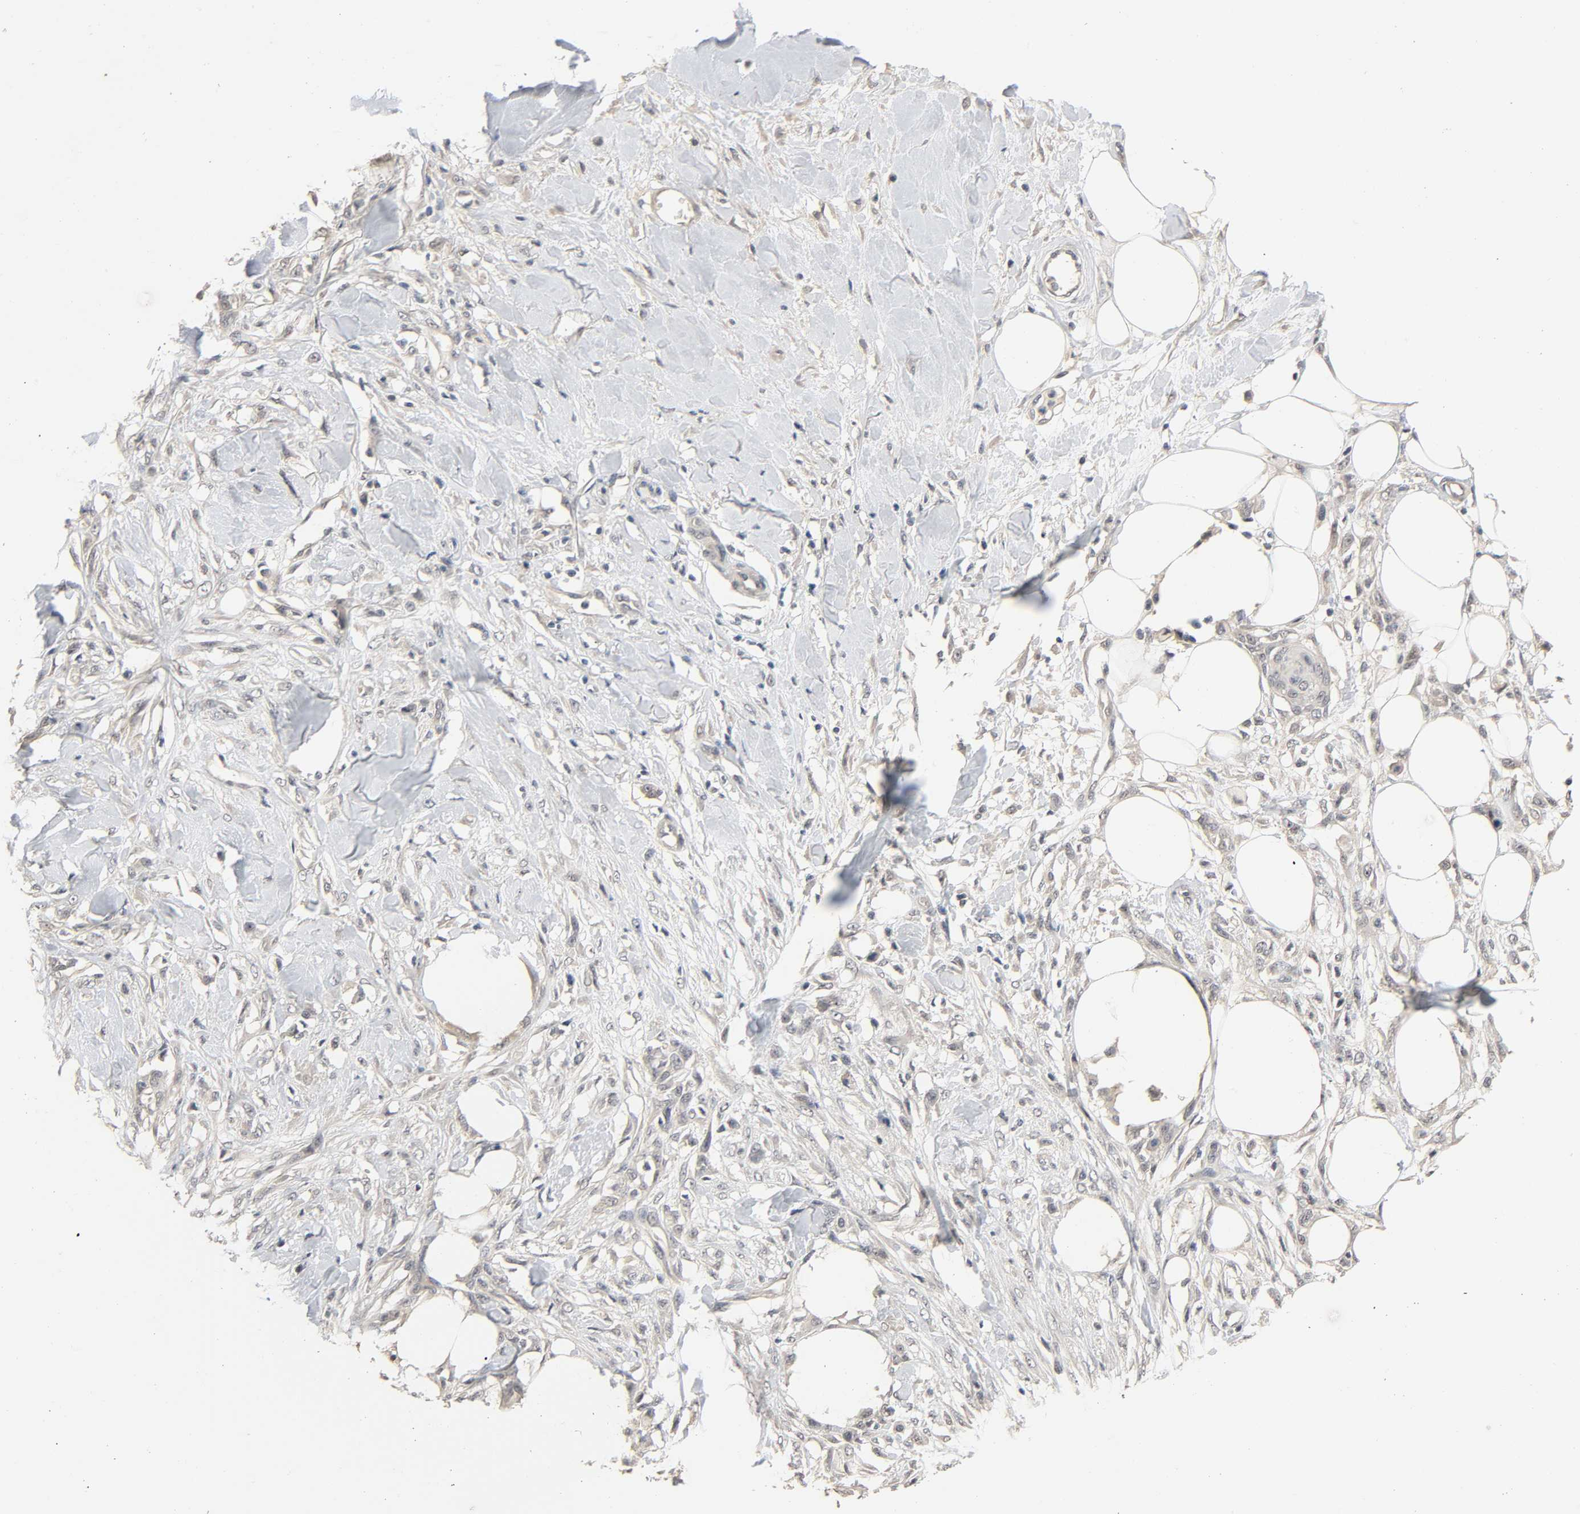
{"staining": {"intensity": "negative", "quantity": "none", "location": "none"}, "tissue": "skin cancer", "cell_type": "Tumor cells", "image_type": "cancer", "snomed": [{"axis": "morphology", "description": "Normal tissue, NOS"}, {"axis": "morphology", "description": "Squamous cell carcinoma, NOS"}, {"axis": "topography", "description": "Skin"}], "caption": "IHC of skin cancer (squamous cell carcinoma) demonstrates no positivity in tumor cells.", "gene": "MAGEA8", "patient": {"sex": "female", "age": 59}}